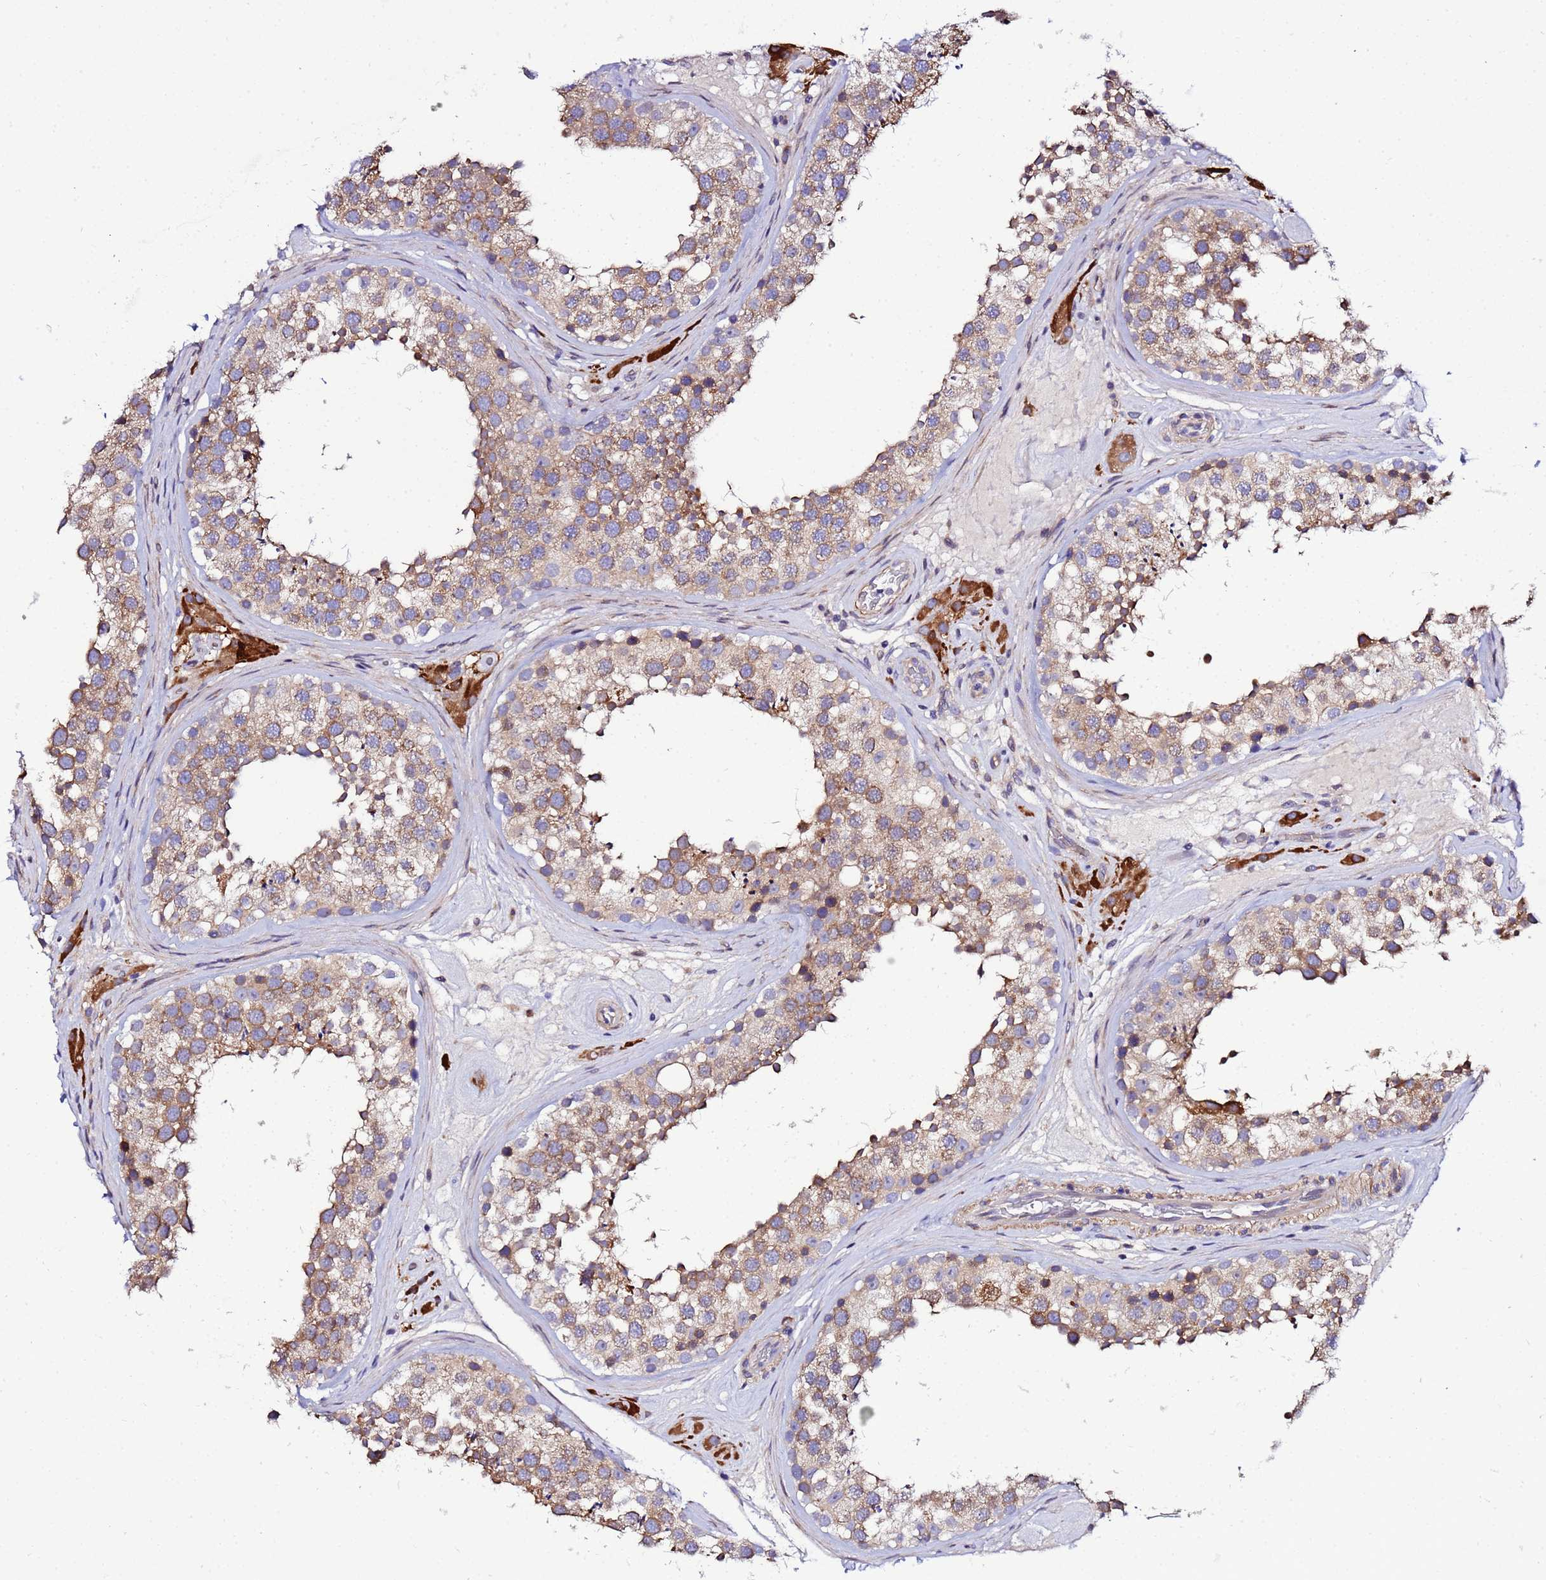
{"staining": {"intensity": "moderate", "quantity": "25%-75%", "location": "cytoplasmic/membranous"}, "tissue": "testis", "cell_type": "Cells in seminiferous ducts", "image_type": "normal", "snomed": [{"axis": "morphology", "description": "Normal tissue, NOS"}, {"axis": "topography", "description": "Testis"}], "caption": "The immunohistochemical stain highlights moderate cytoplasmic/membranous expression in cells in seminiferous ducts of normal testis. (DAB (3,3'-diaminobenzidine) IHC with brightfield microscopy, high magnification).", "gene": "JRKL", "patient": {"sex": "male", "age": 26}}